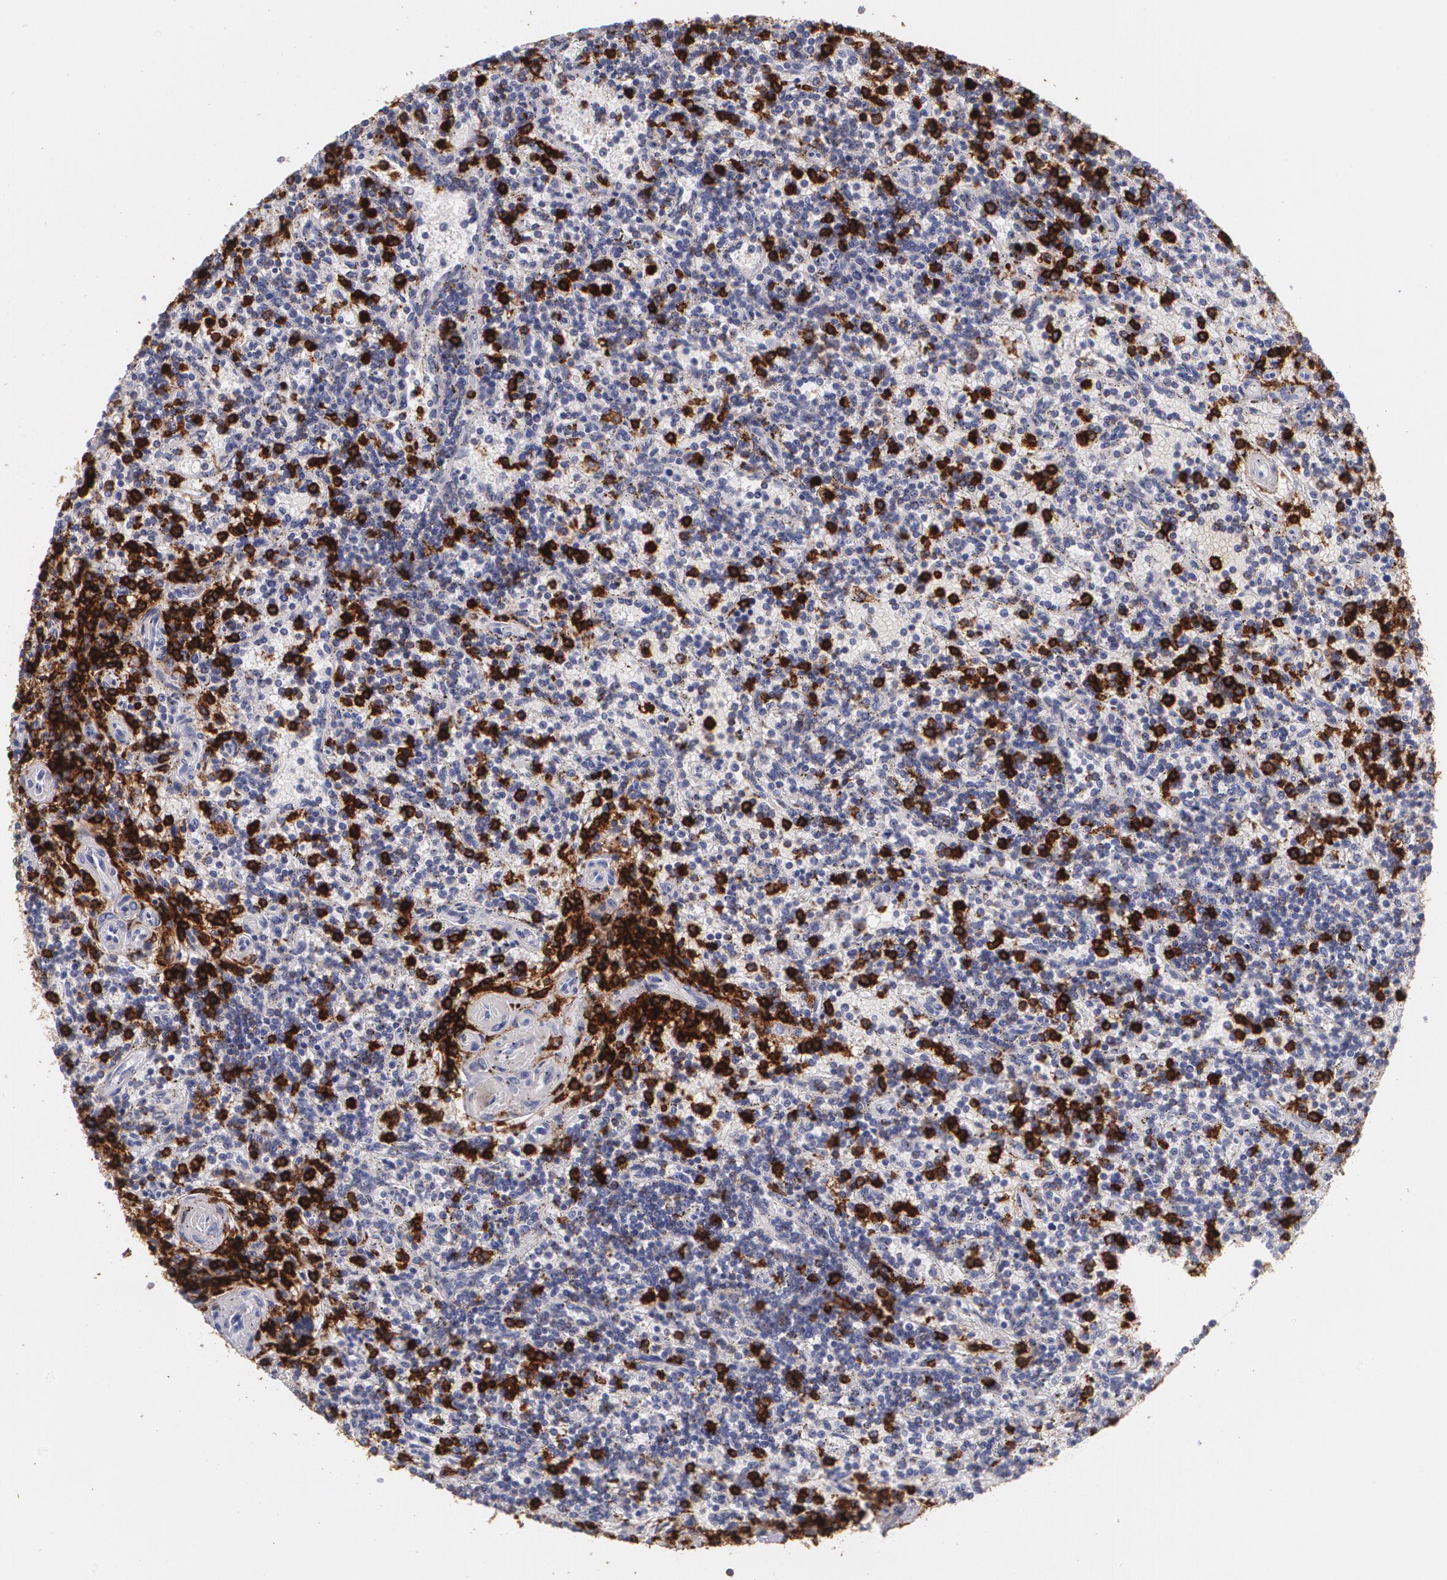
{"staining": {"intensity": "negative", "quantity": "none", "location": "none"}, "tissue": "lymphoma", "cell_type": "Tumor cells", "image_type": "cancer", "snomed": [{"axis": "morphology", "description": "Malignant lymphoma, non-Hodgkin's type, Low grade"}, {"axis": "topography", "description": "Spleen"}], "caption": "Tumor cells are negative for brown protein staining in low-grade malignant lymphoma, non-Hodgkin's type.", "gene": "PTPRC", "patient": {"sex": "male", "age": 73}}